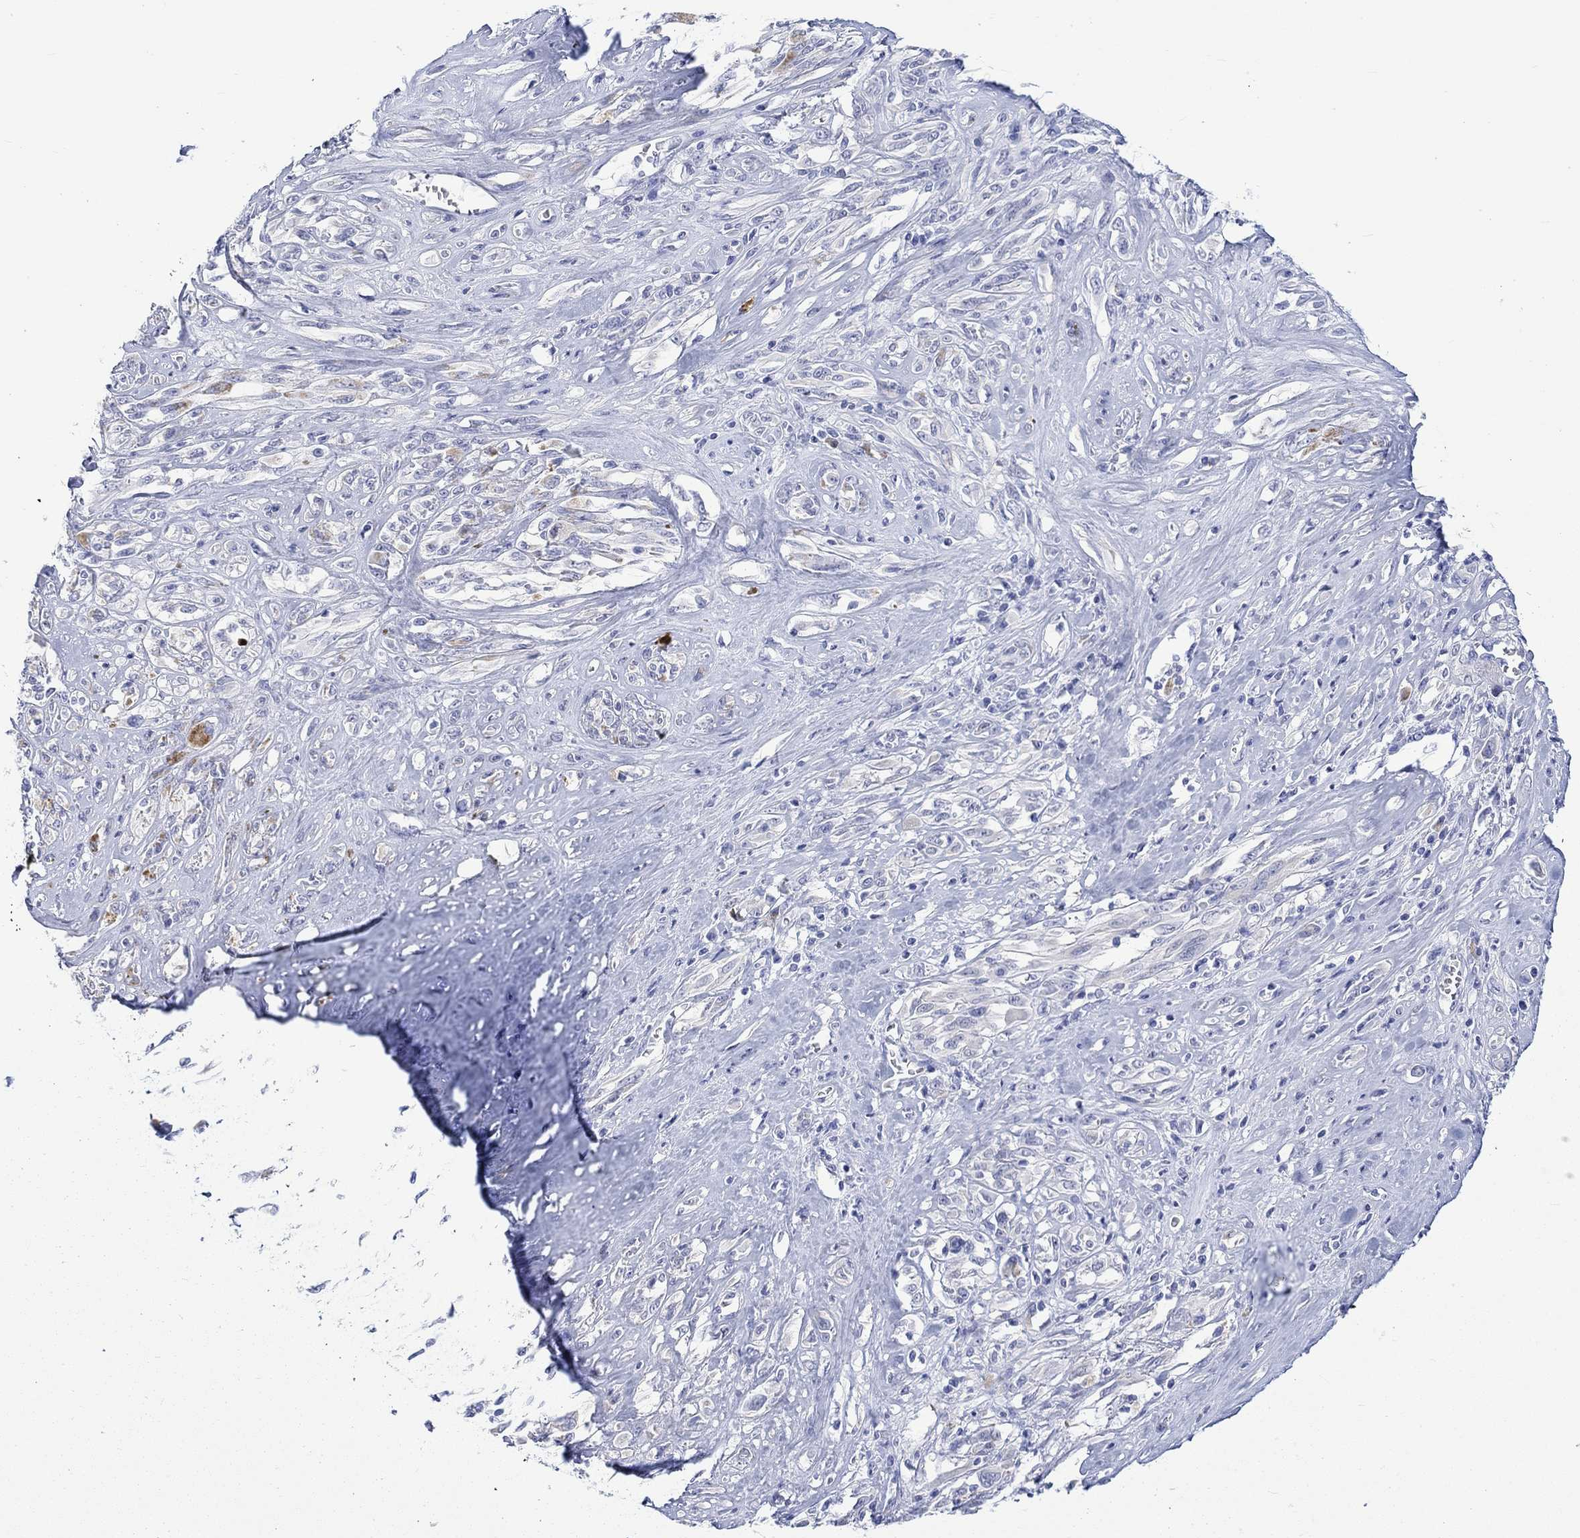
{"staining": {"intensity": "negative", "quantity": "none", "location": "none"}, "tissue": "melanoma", "cell_type": "Tumor cells", "image_type": "cancer", "snomed": [{"axis": "morphology", "description": "Malignant melanoma, NOS"}, {"axis": "topography", "description": "Skin"}], "caption": "DAB immunohistochemical staining of melanoma reveals no significant expression in tumor cells.", "gene": "MSI1", "patient": {"sex": "female", "age": 91}}